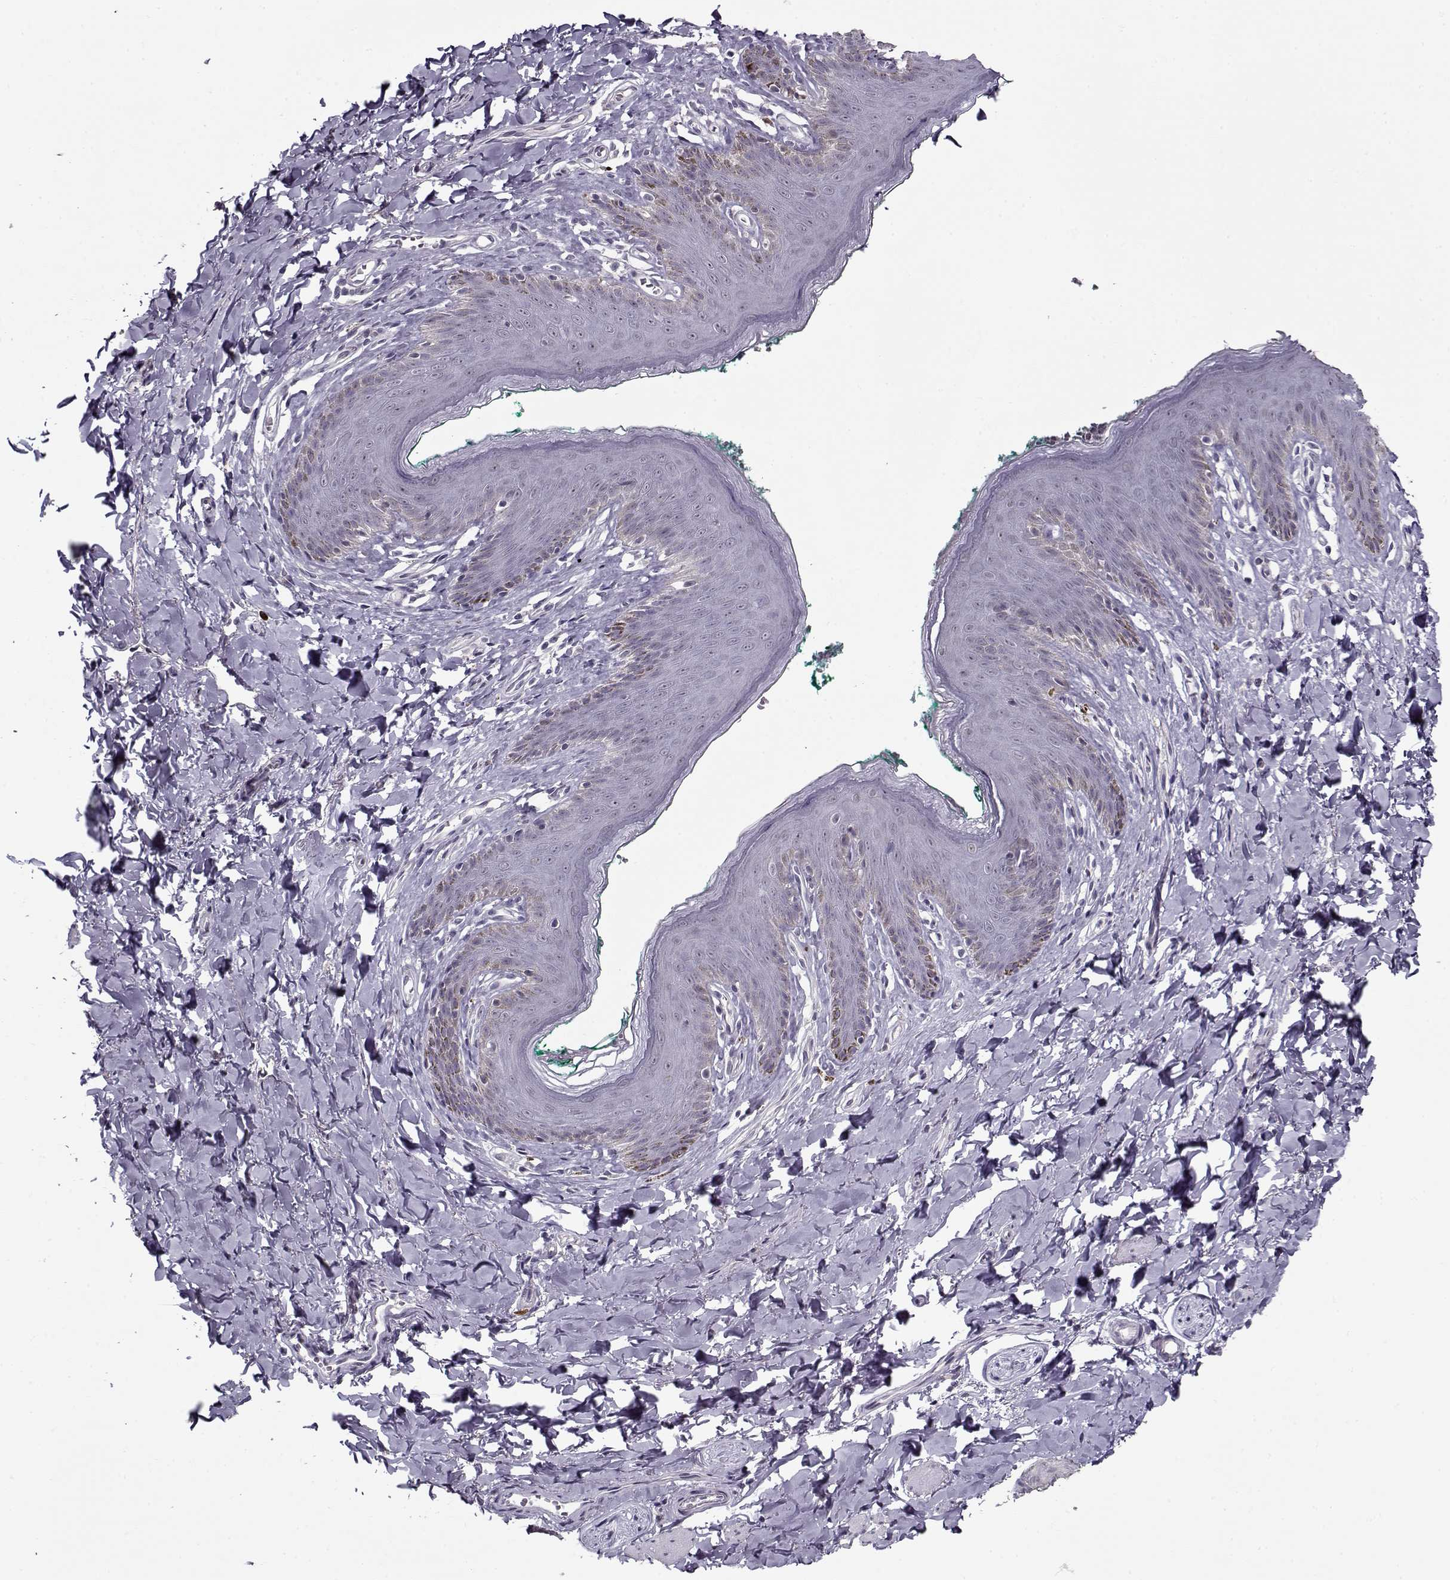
{"staining": {"intensity": "weak", "quantity": "<25%", "location": "cytoplasmic/membranous"}, "tissue": "skin", "cell_type": "Epidermal cells", "image_type": "normal", "snomed": [{"axis": "morphology", "description": "Normal tissue, NOS"}, {"axis": "topography", "description": "Vulva"}], "caption": "Photomicrograph shows no significant protein expression in epidermal cells of benign skin. The staining is performed using DAB brown chromogen with nuclei counter-stained in using hematoxylin.", "gene": "SEC16B", "patient": {"sex": "female", "age": 66}}